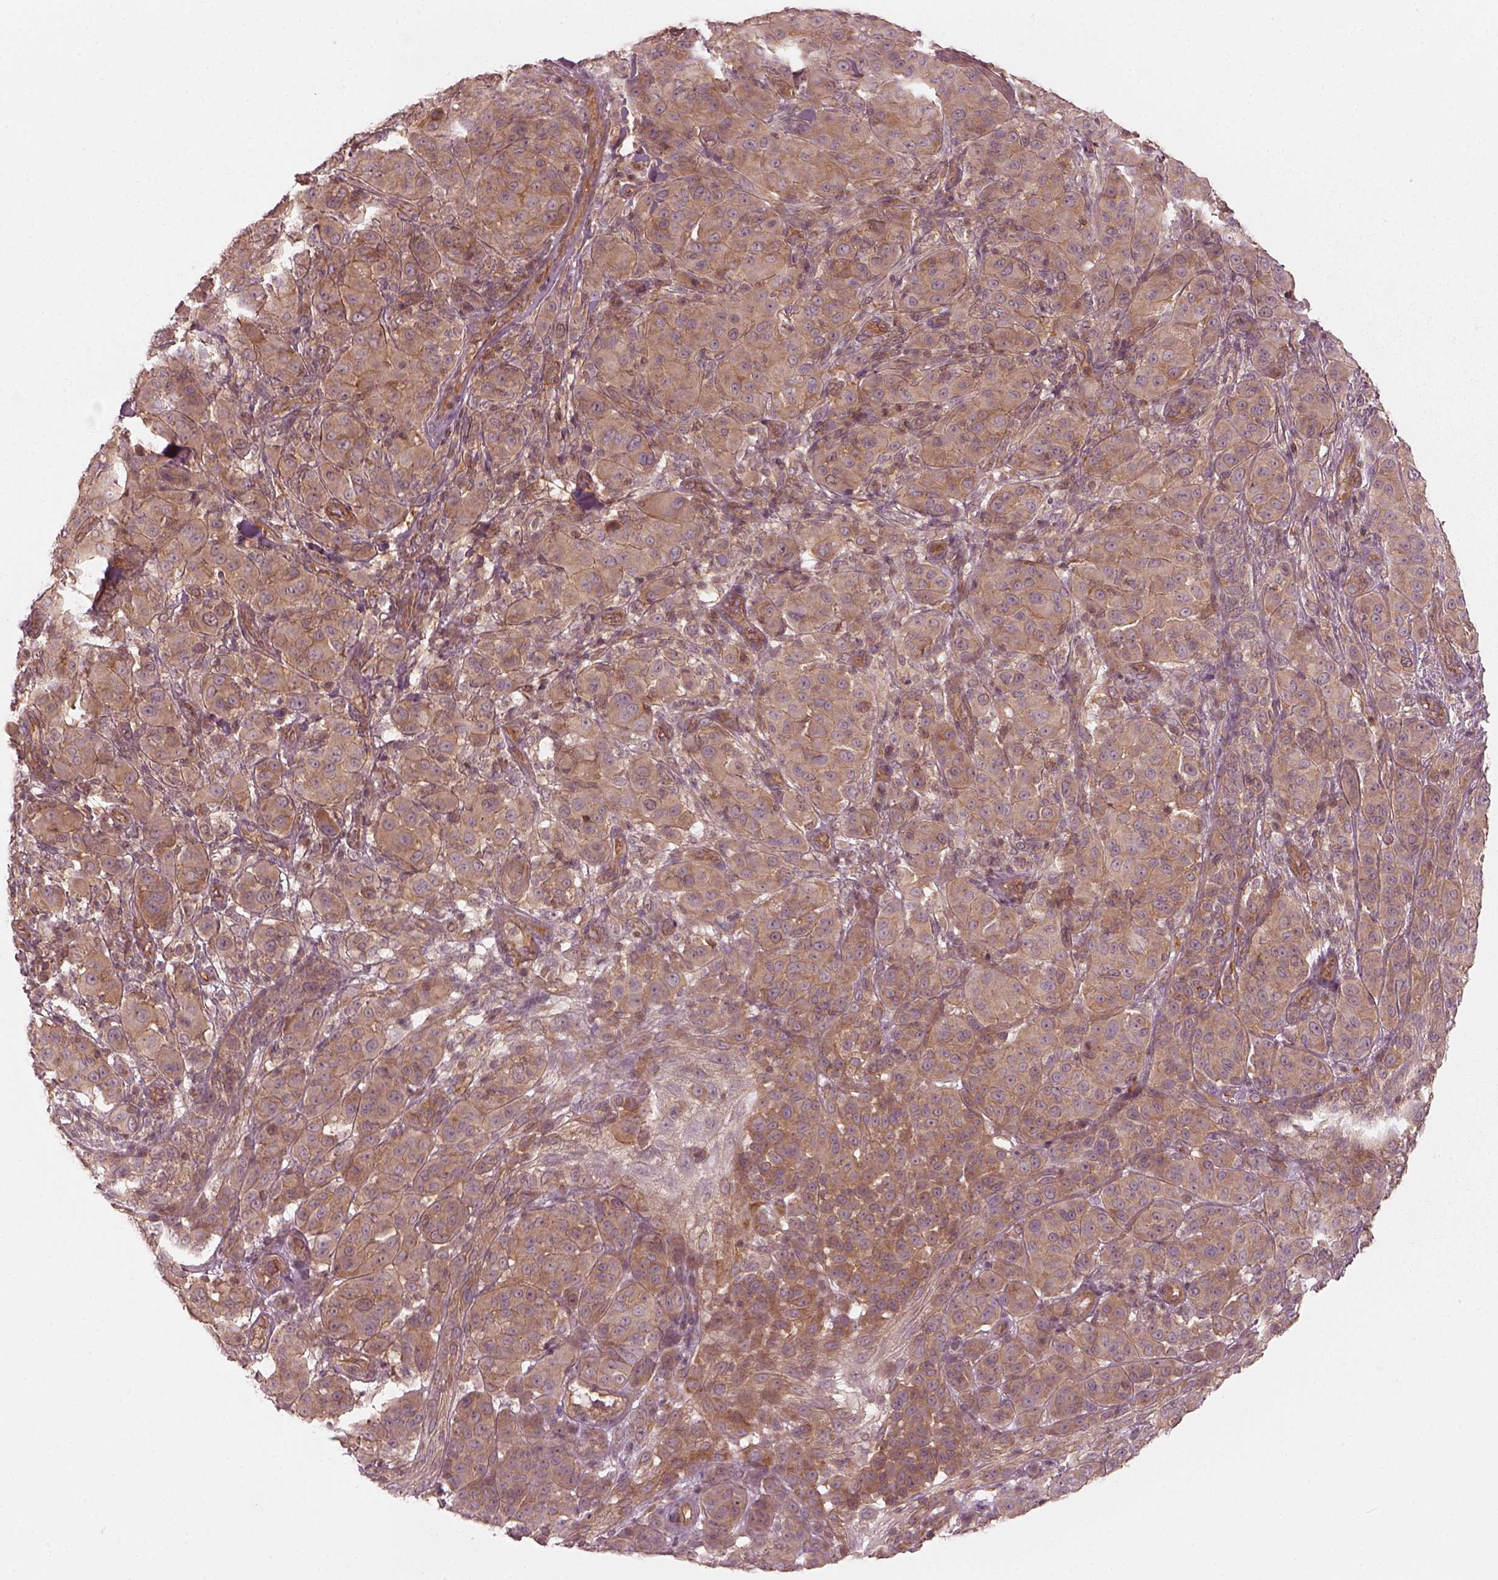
{"staining": {"intensity": "moderate", "quantity": ">75%", "location": "cytoplasmic/membranous"}, "tissue": "melanoma", "cell_type": "Tumor cells", "image_type": "cancer", "snomed": [{"axis": "morphology", "description": "Malignant melanoma, NOS"}, {"axis": "topography", "description": "Skin"}], "caption": "DAB immunohistochemical staining of melanoma reveals moderate cytoplasmic/membranous protein staining in approximately >75% of tumor cells.", "gene": "FAM107B", "patient": {"sex": "female", "age": 87}}